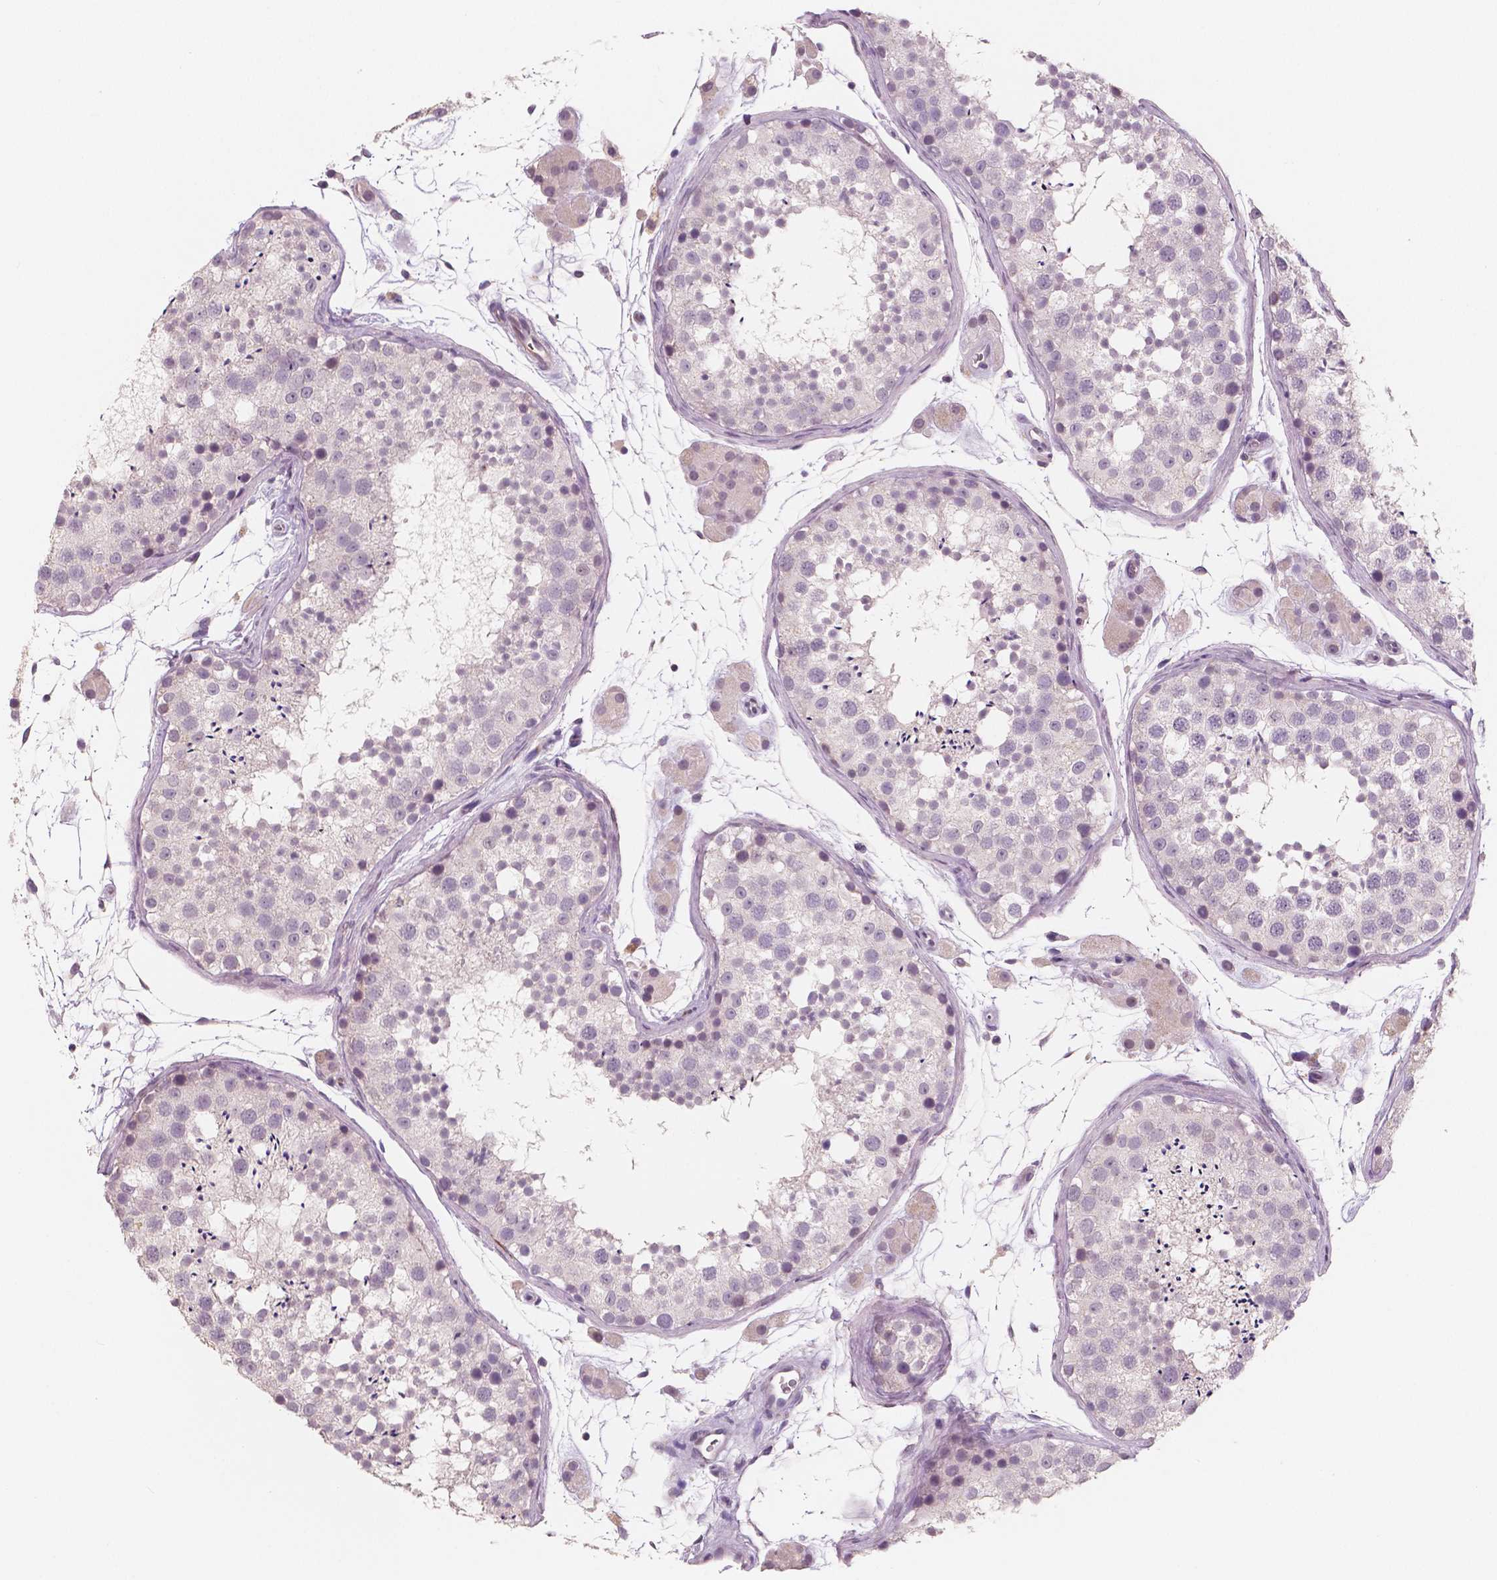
{"staining": {"intensity": "negative", "quantity": "none", "location": "none"}, "tissue": "testis", "cell_type": "Cells in seminiferous ducts", "image_type": "normal", "snomed": [{"axis": "morphology", "description": "Normal tissue, NOS"}, {"axis": "topography", "description": "Testis"}], "caption": "Human testis stained for a protein using immunohistochemistry exhibits no positivity in cells in seminiferous ducts.", "gene": "NECAB1", "patient": {"sex": "male", "age": 41}}